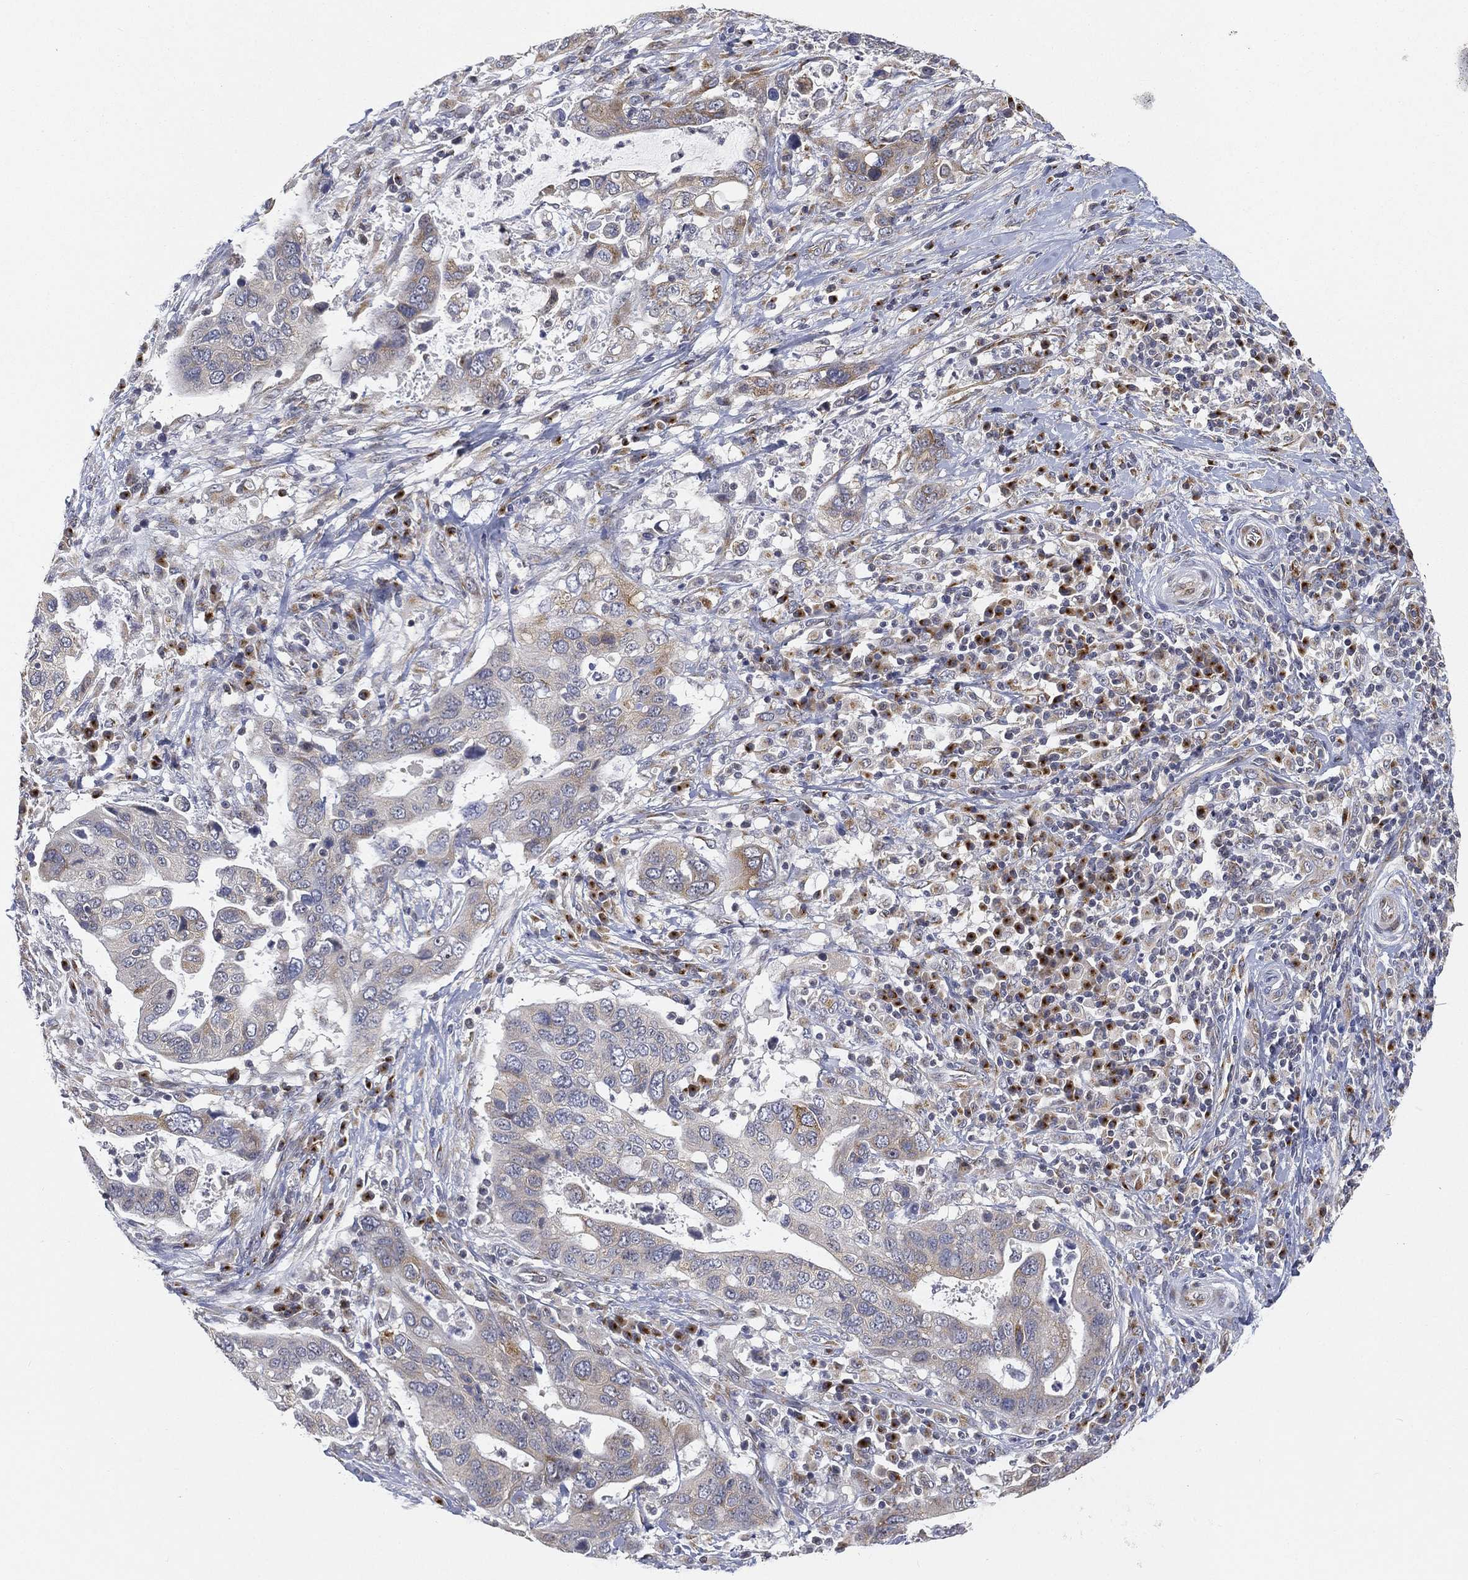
{"staining": {"intensity": "moderate", "quantity": "25%-75%", "location": "cytoplasmic/membranous"}, "tissue": "stomach cancer", "cell_type": "Tumor cells", "image_type": "cancer", "snomed": [{"axis": "morphology", "description": "Adenocarcinoma, NOS"}, {"axis": "topography", "description": "Stomach"}], "caption": "Moderate cytoplasmic/membranous staining for a protein is seen in about 25%-75% of tumor cells of stomach adenocarcinoma using immunohistochemistry (IHC).", "gene": "TICAM1", "patient": {"sex": "male", "age": 54}}